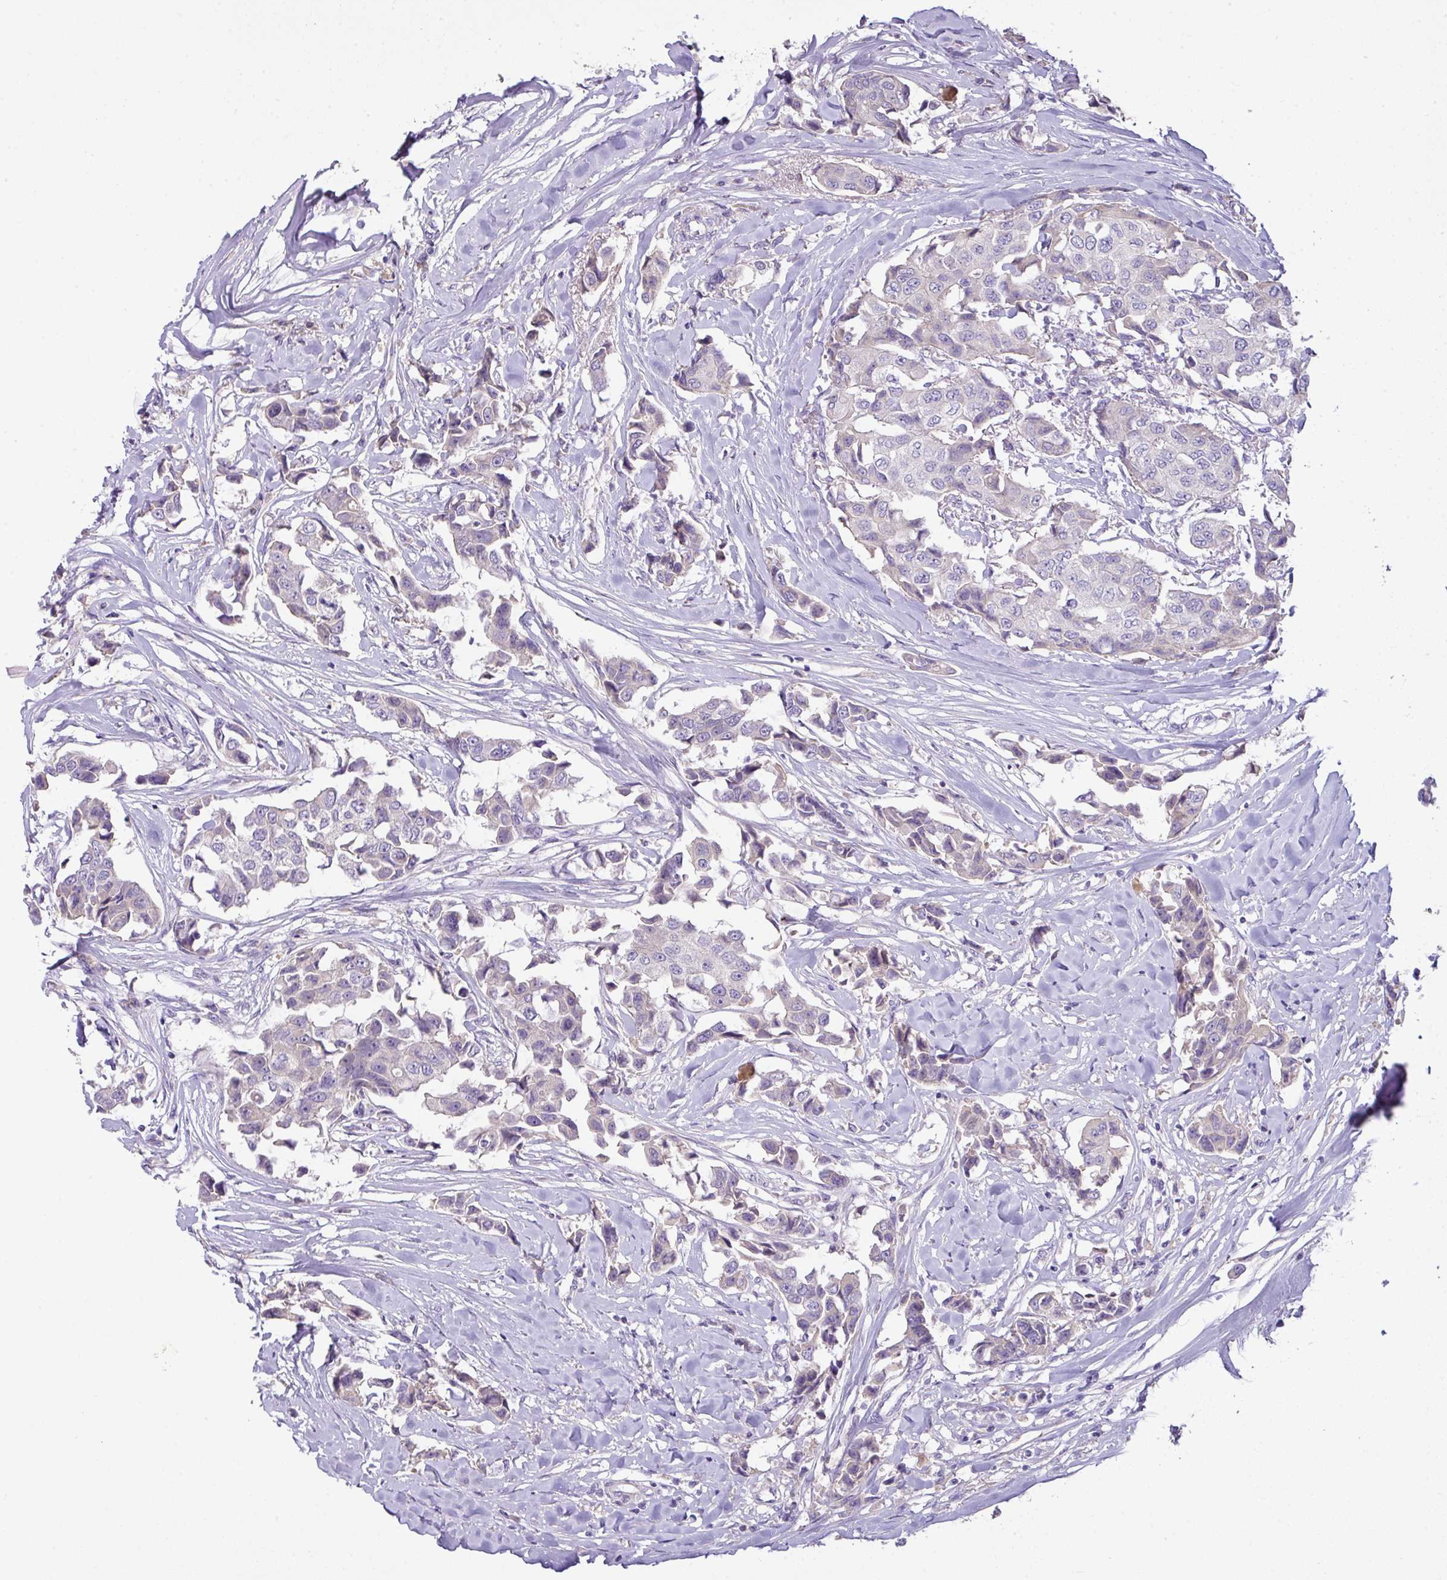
{"staining": {"intensity": "negative", "quantity": "none", "location": "none"}, "tissue": "breast cancer", "cell_type": "Tumor cells", "image_type": "cancer", "snomed": [{"axis": "morphology", "description": "Duct carcinoma"}, {"axis": "topography", "description": "Breast"}], "caption": "Tumor cells are negative for brown protein staining in breast infiltrating ductal carcinoma. (DAB immunohistochemistry visualized using brightfield microscopy, high magnification).", "gene": "OR6C6", "patient": {"sex": "female", "age": 80}}